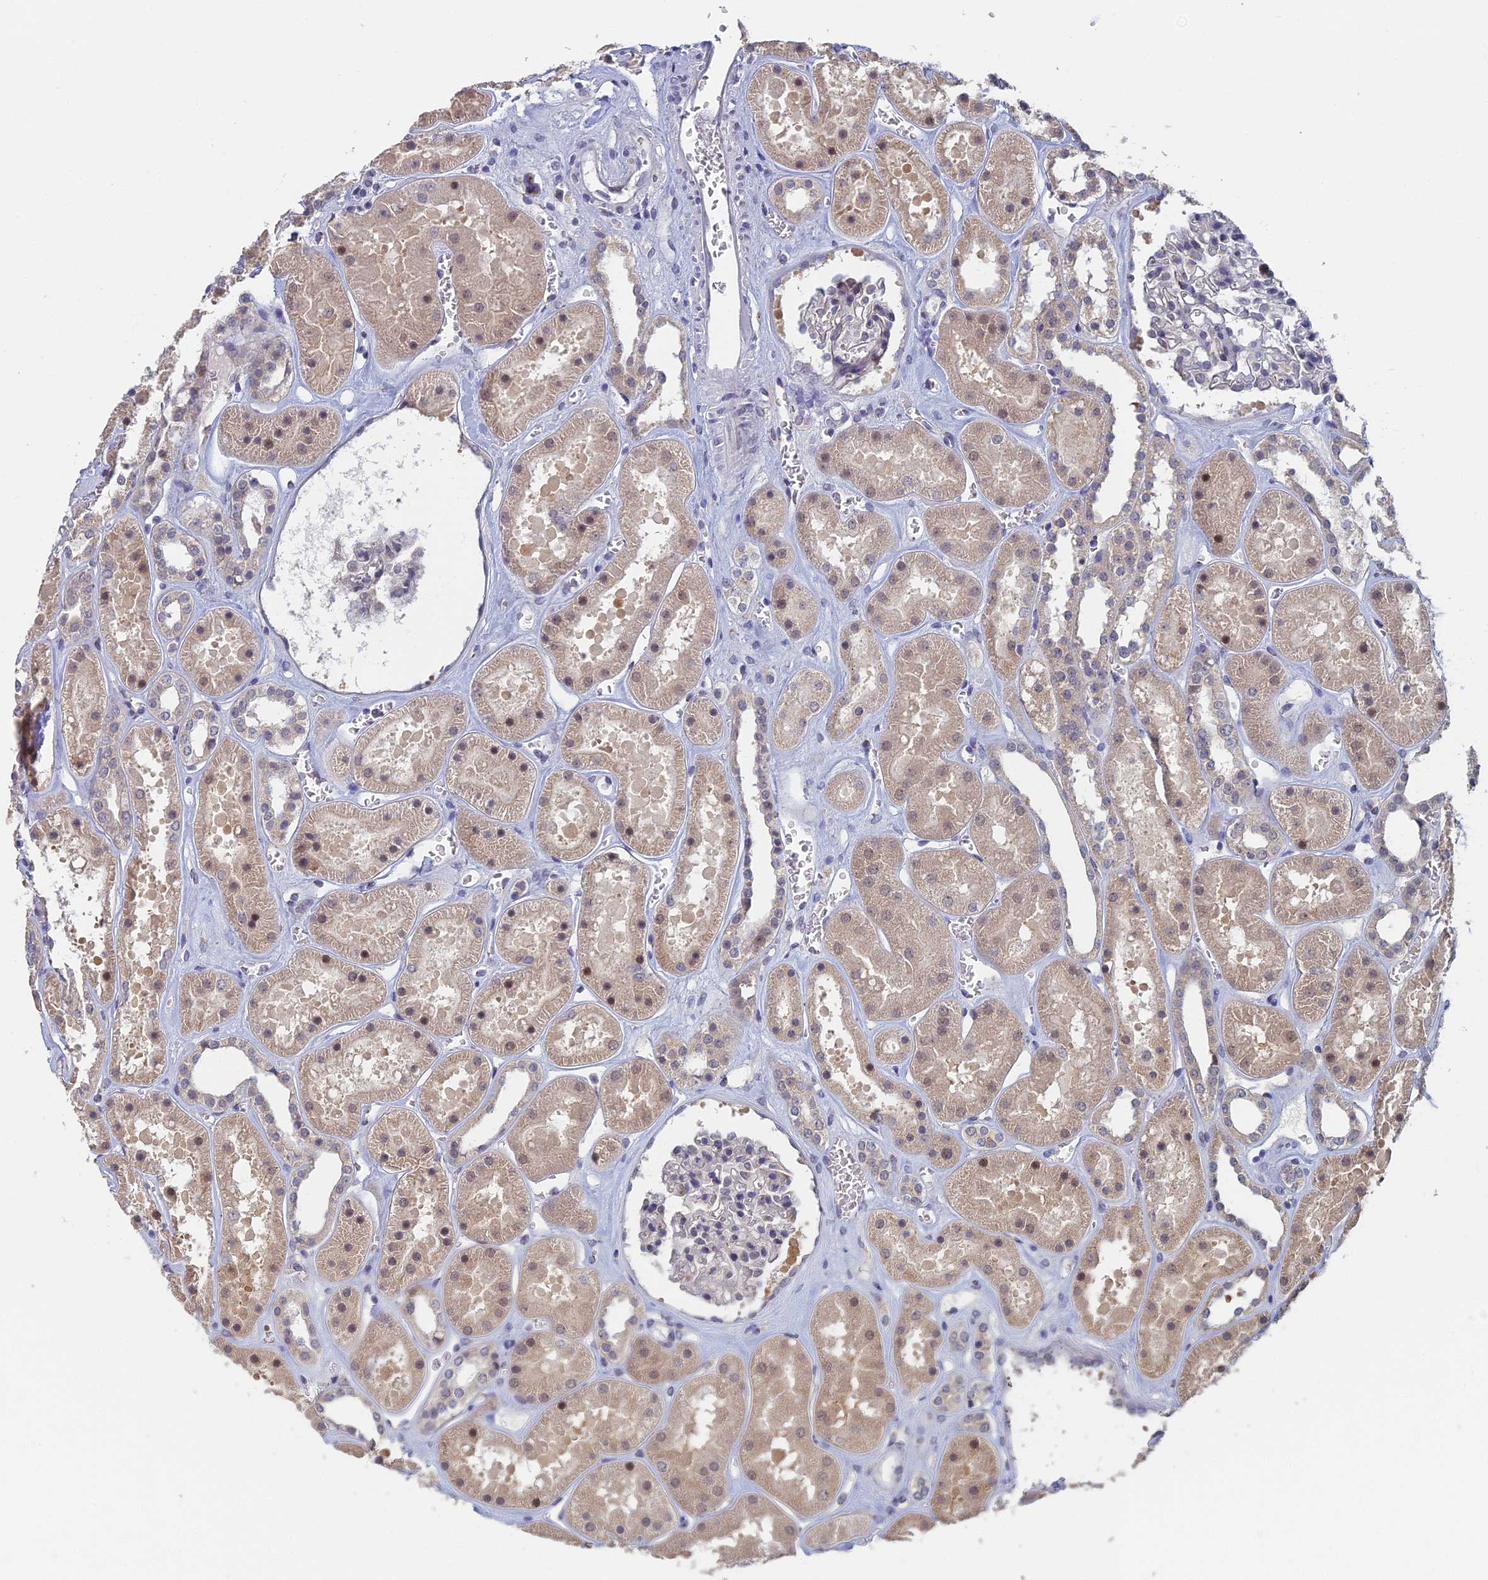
{"staining": {"intensity": "negative", "quantity": "none", "location": "none"}, "tissue": "kidney", "cell_type": "Cells in glomeruli", "image_type": "normal", "snomed": [{"axis": "morphology", "description": "Normal tissue, NOS"}, {"axis": "topography", "description": "Kidney"}], "caption": "Immunohistochemistry micrograph of normal kidney: kidney stained with DAB displays no significant protein positivity in cells in glomeruli. The staining was performed using DAB (3,3'-diaminobenzidine) to visualize the protein expression in brown, while the nuclei were stained in blue with hematoxylin (Magnification: 20x).", "gene": "GPATCH1", "patient": {"sex": "female", "age": 41}}